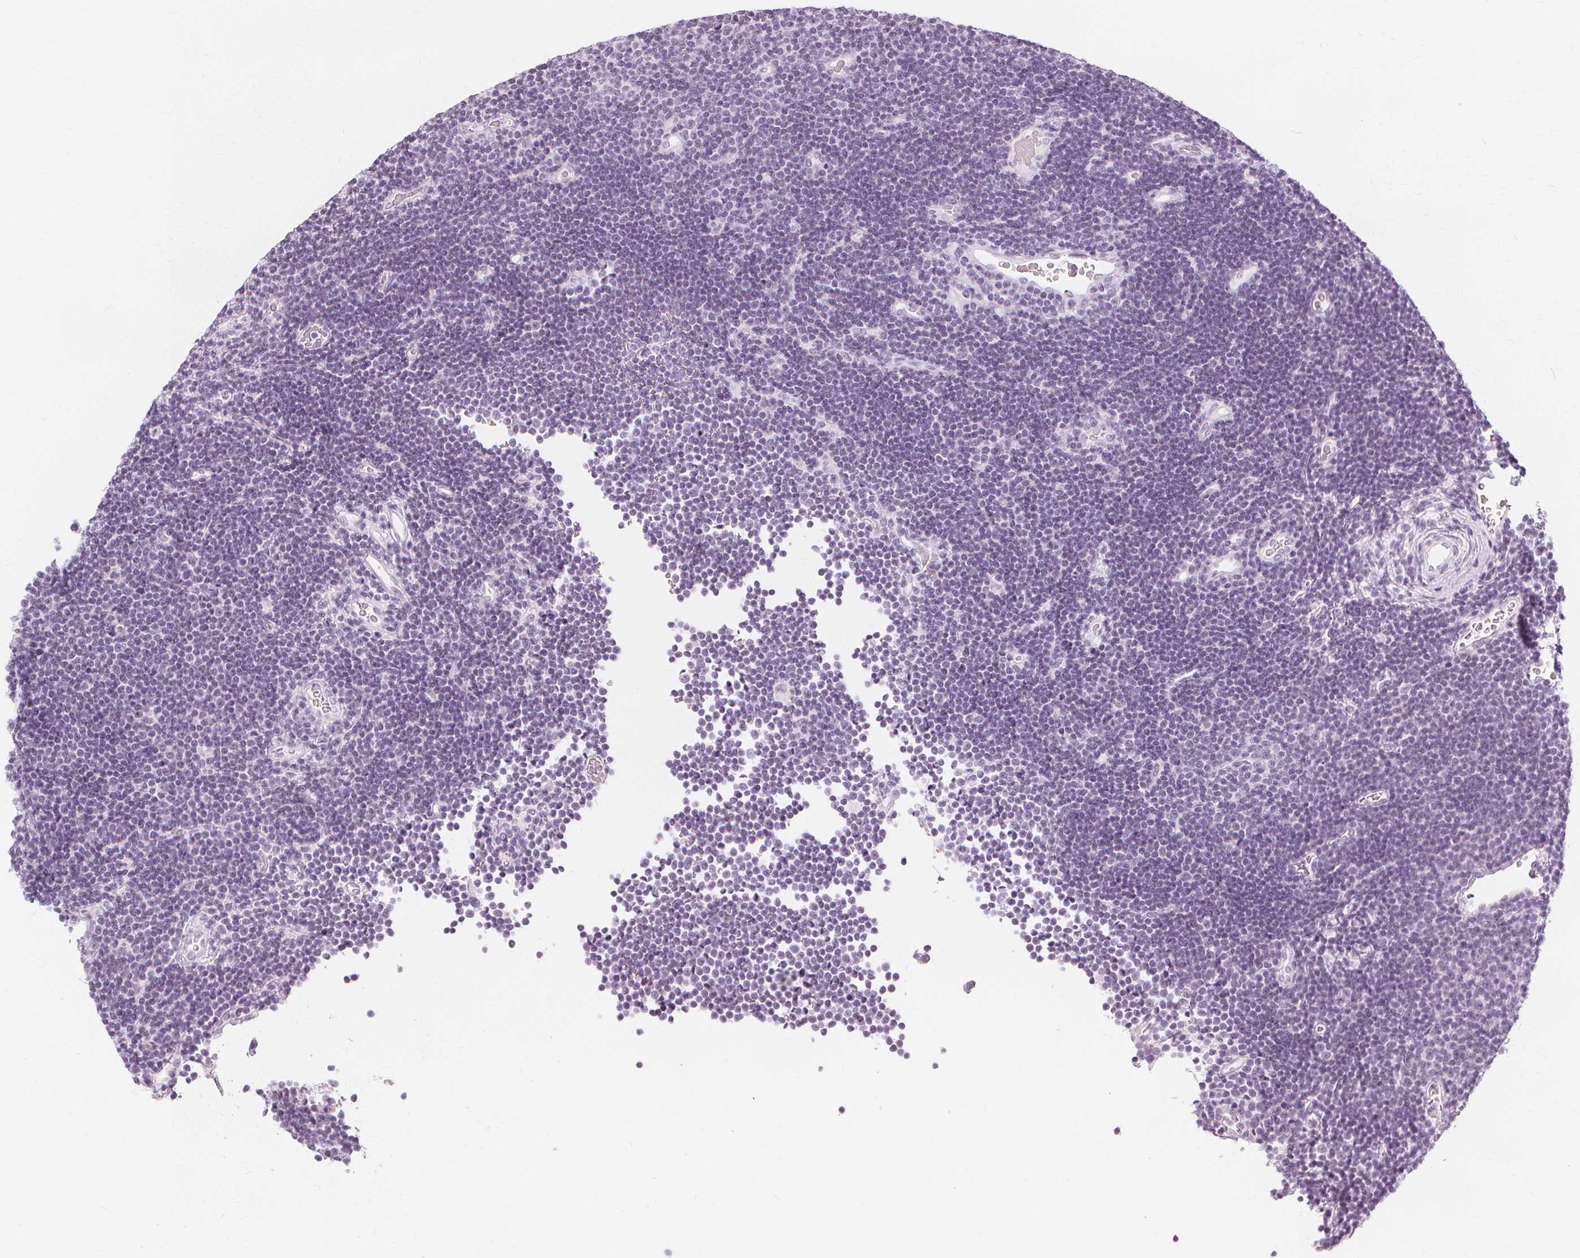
{"staining": {"intensity": "negative", "quantity": "none", "location": "none"}, "tissue": "lymphoma", "cell_type": "Tumor cells", "image_type": "cancer", "snomed": [{"axis": "morphology", "description": "Malignant lymphoma, non-Hodgkin's type, Low grade"}, {"axis": "topography", "description": "Brain"}], "caption": "This micrograph is of lymphoma stained with immunohistochemistry to label a protein in brown with the nuclei are counter-stained blue. There is no staining in tumor cells. (DAB immunohistochemistry (IHC) with hematoxylin counter stain).", "gene": "TFF1", "patient": {"sex": "female", "age": 66}}